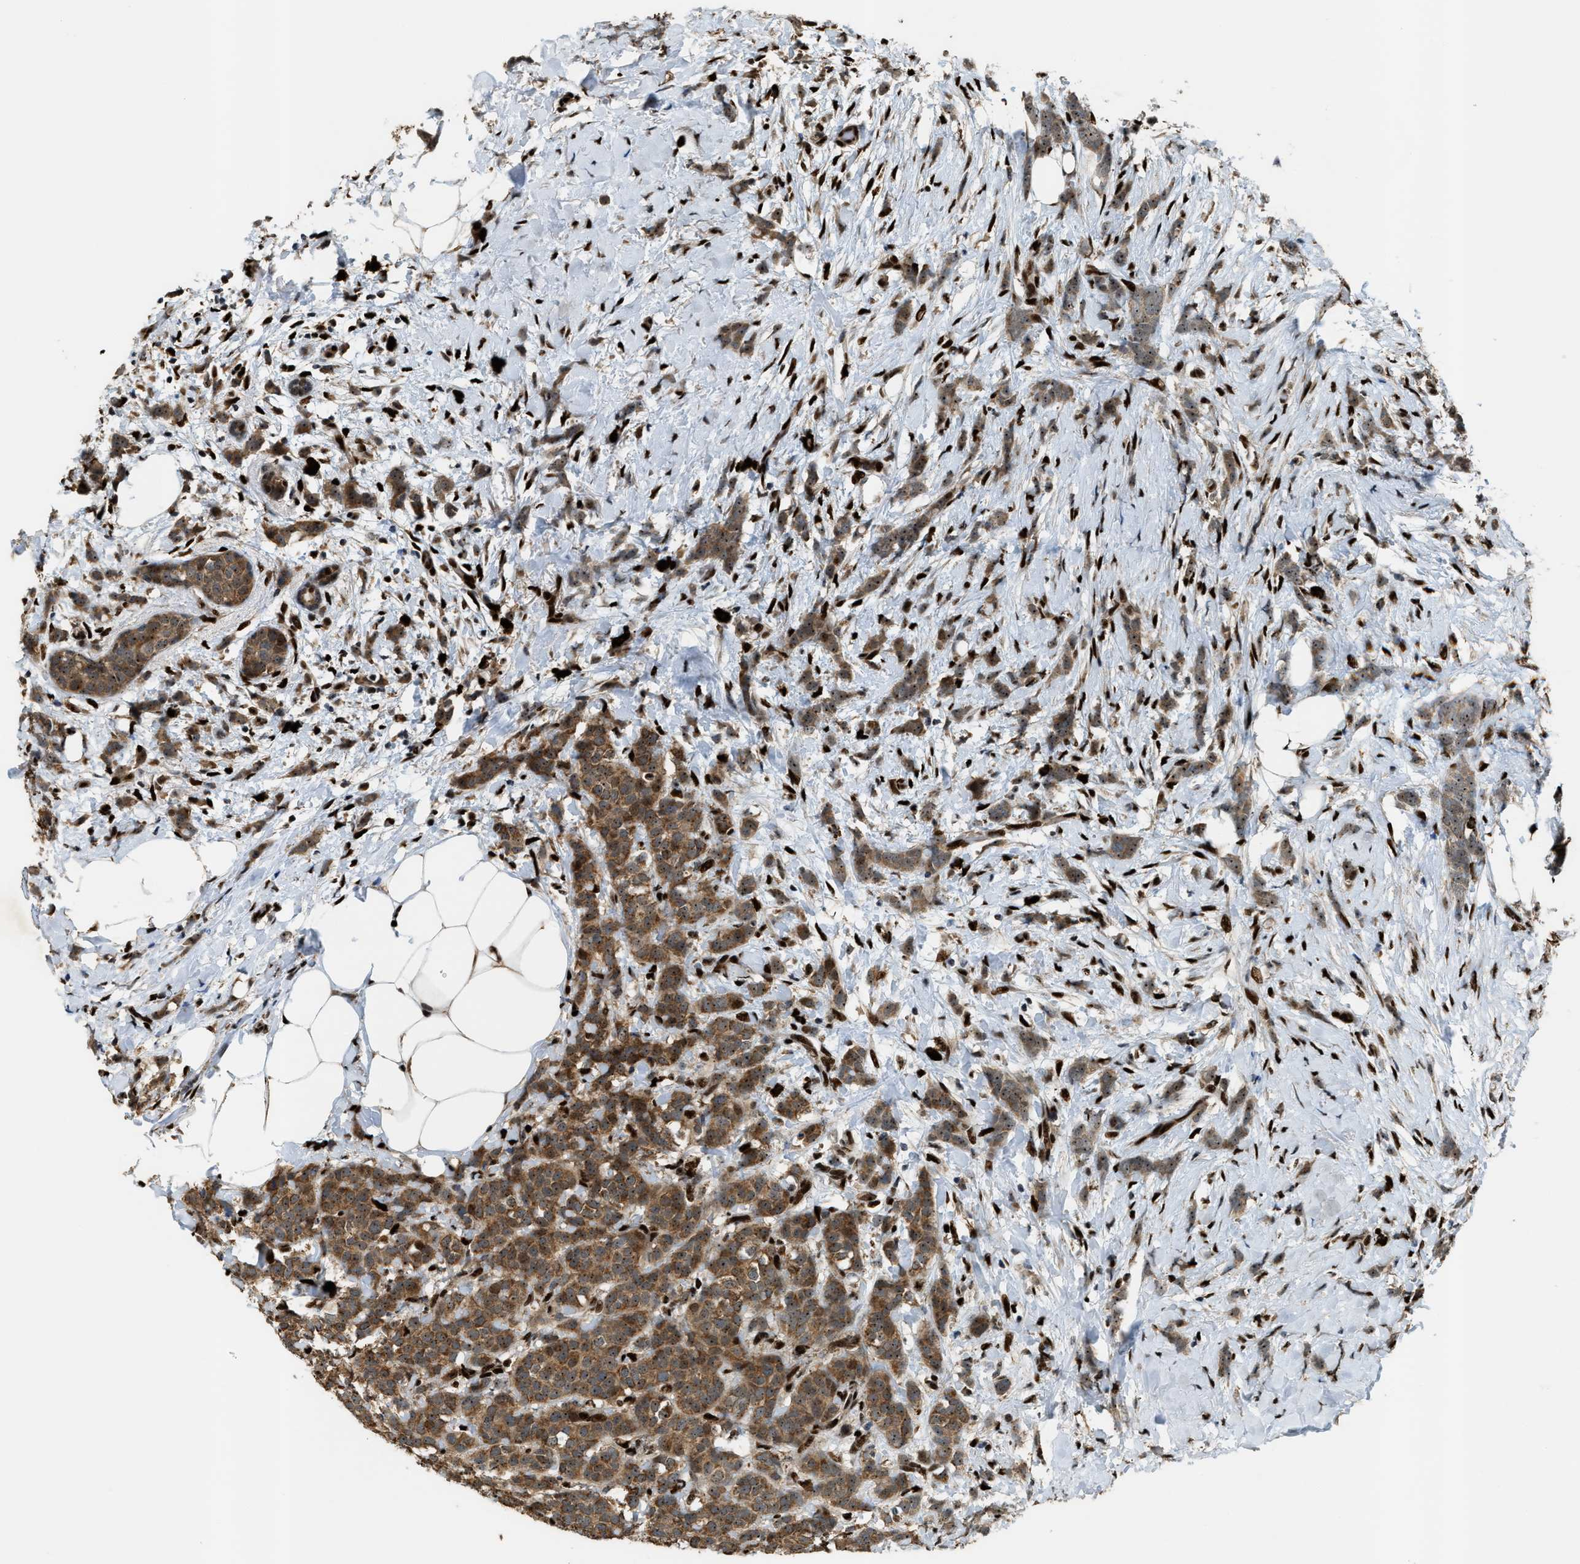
{"staining": {"intensity": "strong", "quantity": ">75%", "location": "cytoplasmic/membranous,nuclear"}, "tissue": "breast cancer", "cell_type": "Tumor cells", "image_type": "cancer", "snomed": [{"axis": "morphology", "description": "Lobular carcinoma, in situ"}, {"axis": "morphology", "description": "Lobular carcinoma"}, {"axis": "topography", "description": "Breast"}], "caption": "IHC photomicrograph of breast cancer stained for a protein (brown), which displays high levels of strong cytoplasmic/membranous and nuclear positivity in about >75% of tumor cells.", "gene": "ZNF687", "patient": {"sex": "female", "age": 41}}